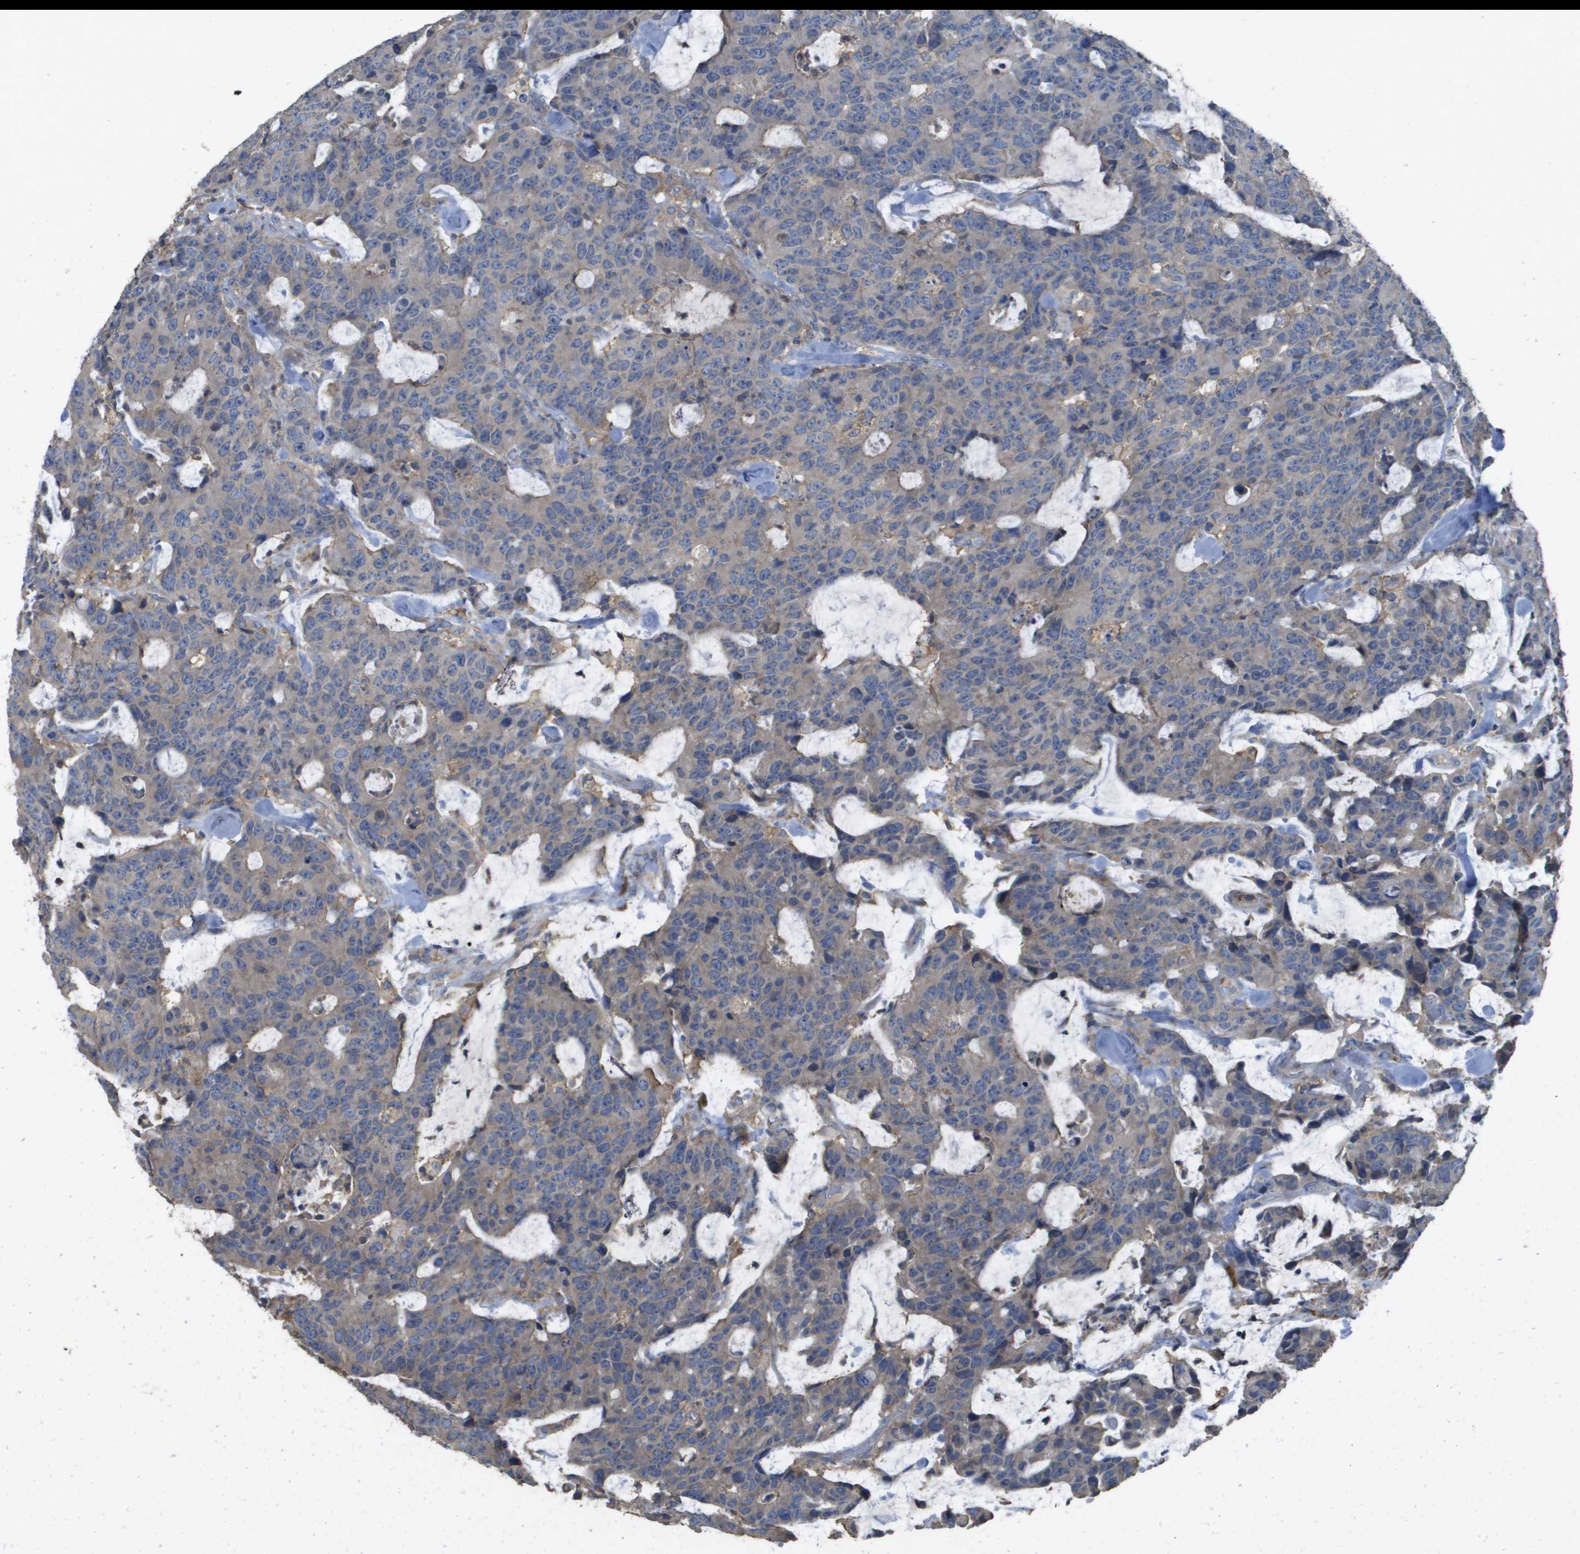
{"staining": {"intensity": "weak", "quantity": ">75%", "location": "cytoplasmic/membranous"}, "tissue": "colorectal cancer", "cell_type": "Tumor cells", "image_type": "cancer", "snomed": [{"axis": "morphology", "description": "Adenocarcinoma, NOS"}, {"axis": "topography", "description": "Colon"}], "caption": "IHC photomicrograph of human colorectal cancer (adenocarcinoma) stained for a protein (brown), which displays low levels of weak cytoplasmic/membranous staining in about >75% of tumor cells.", "gene": "CLCA4", "patient": {"sex": "female", "age": 86}}